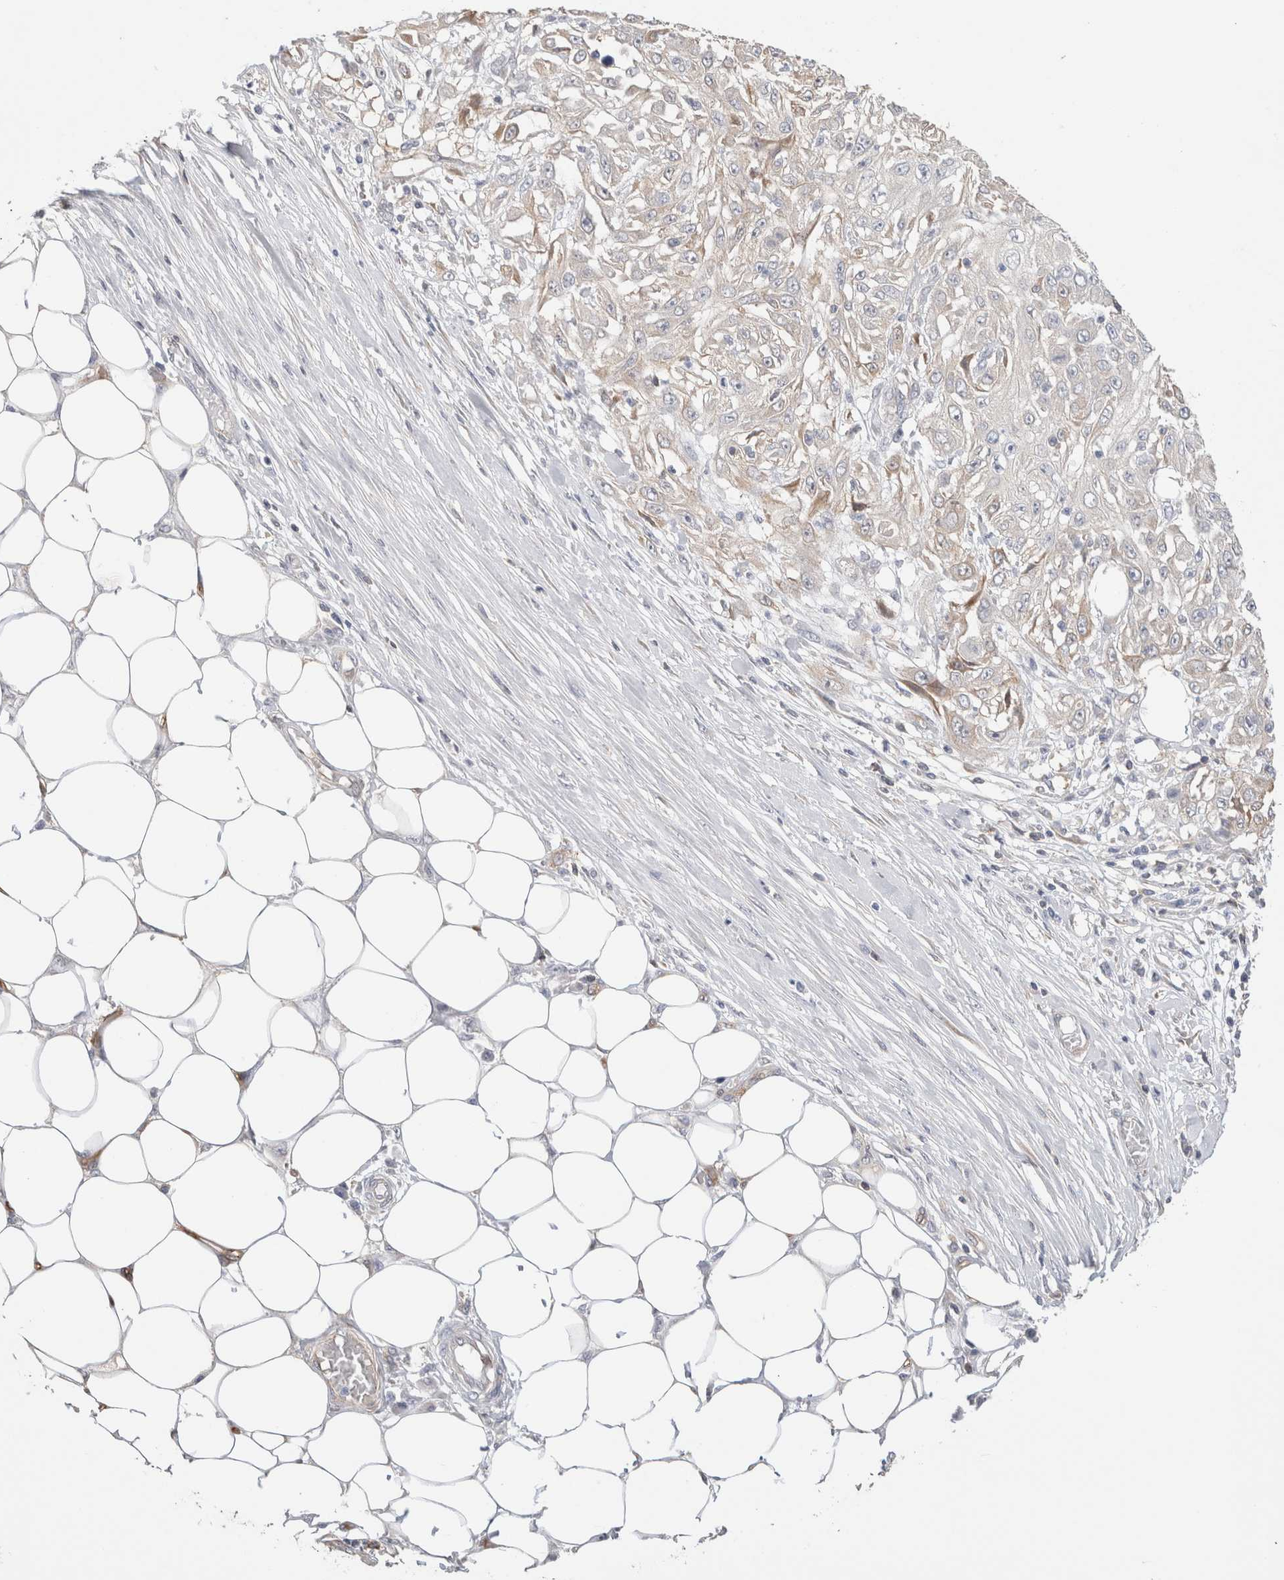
{"staining": {"intensity": "weak", "quantity": "<25%", "location": "cytoplasmic/membranous"}, "tissue": "skin cancer", "cell_type": "Tumor cells", "image_type": "cancer", "snomed": [{"axis": "morphology", "description": "Squamous cell carcinoma, NOS"}, {"axis": "morphology", "description": "Squamous cell carcinoma, metastatic, NOS"}, {"axis": "topography", "description": "Skin"}, {"axis": "topography", "description": "Lymph node"}], "caption": "Protein analysis of skin cancer exhibits no significant expression in tumor cells.", "gene": "CAPN2", "patient": {"sex": "male", "age": 75}}